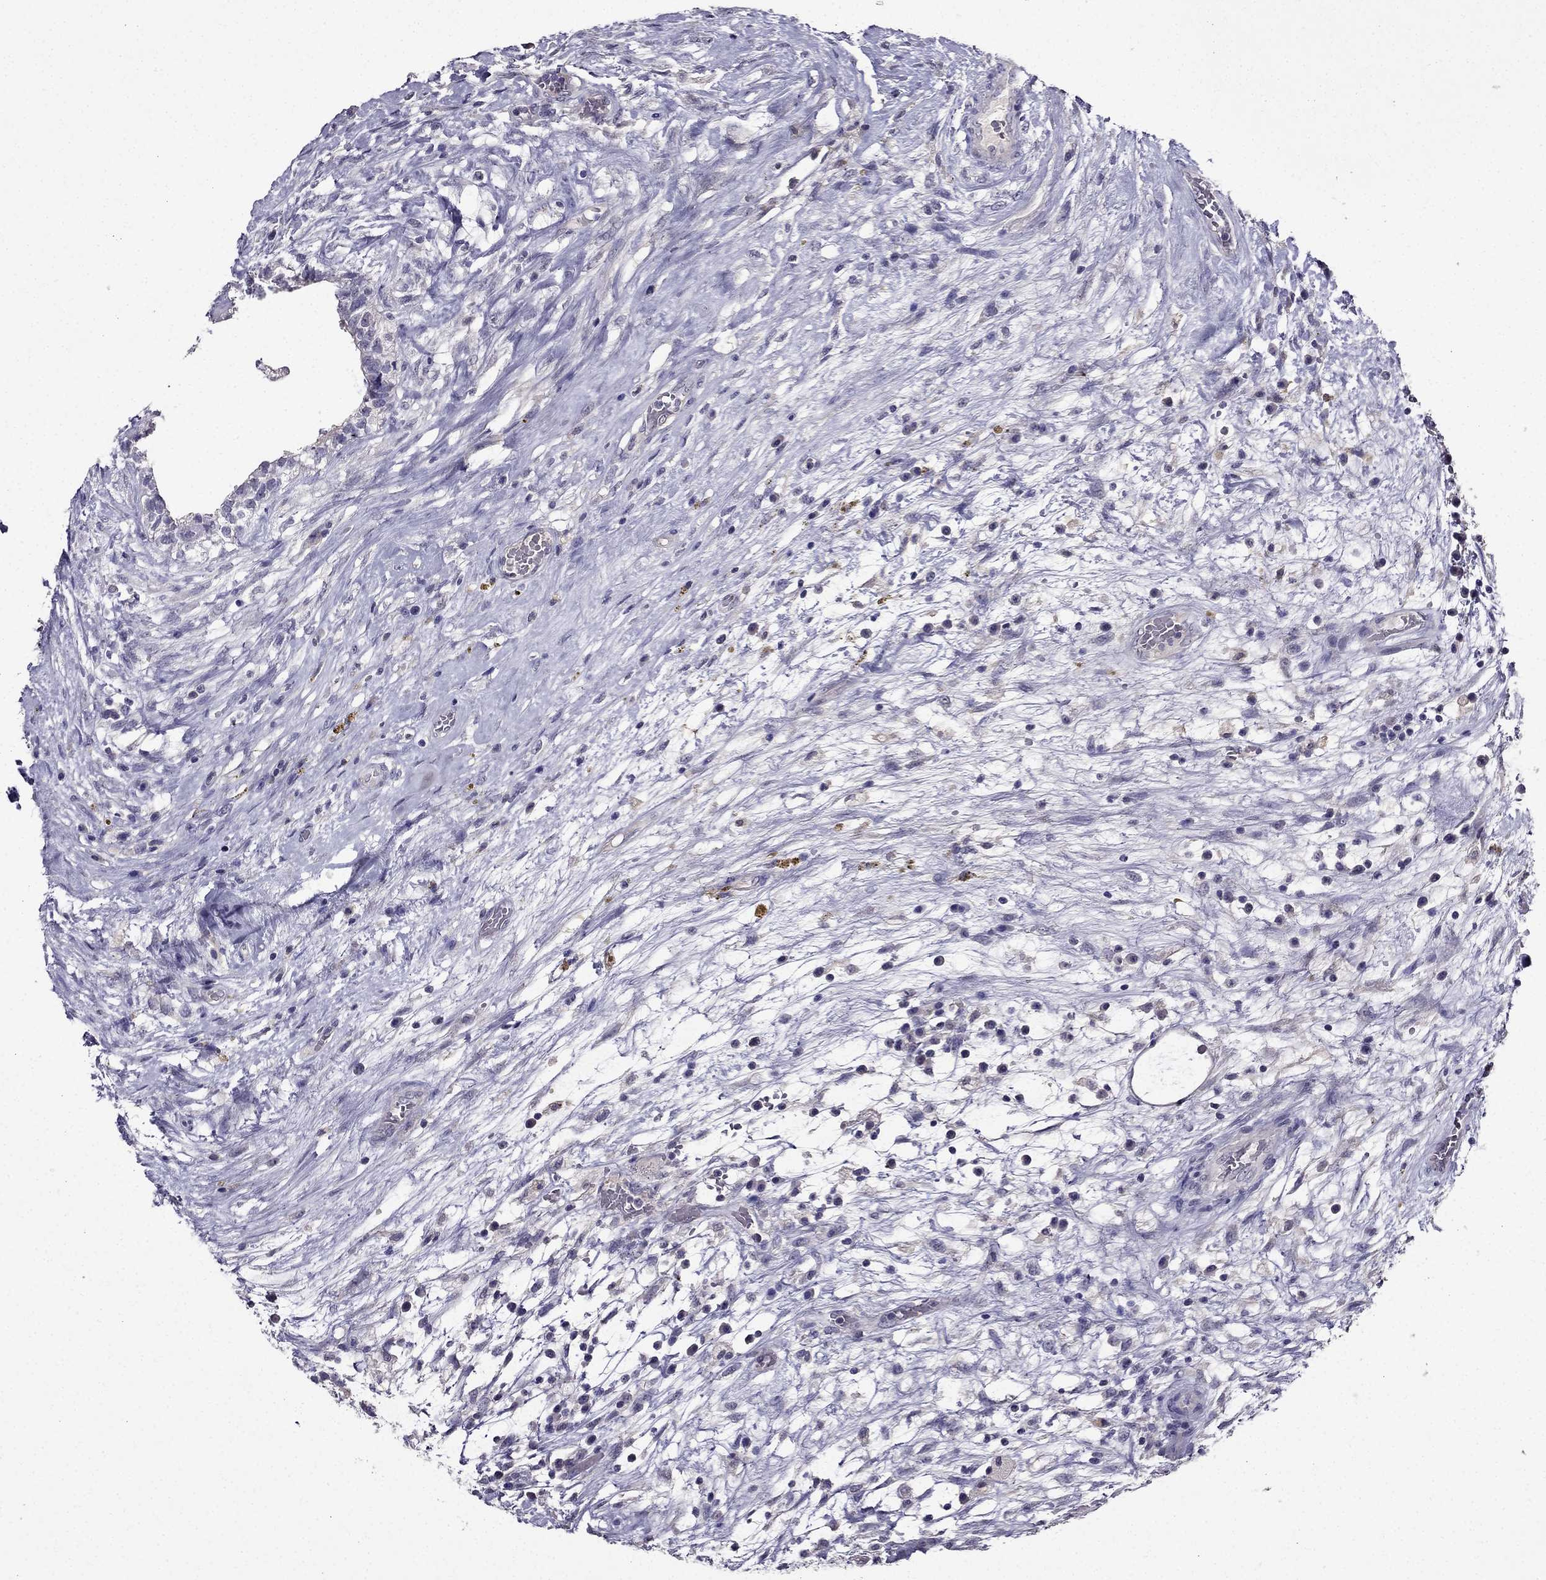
{"staining": {"intensity": "negative", "quantity": "none", "location": "none"}, "tissue": "testis cancer", "cell_type": "Tumor cells", "image_type": "cancer", "snomed": [{"axis": "morphology", "description": "Normal tissue, NOS"}, {"axis": "morphology", "description": "Carcinoma, Embryonal, NOS"}, {"axis": "topography", "description": "Testis"}, {"axis": "topography", "description": "Epididymis"}], "caption": "Tumor cells show no significant positivity in embryonal carcinoma (testis). Nuclei are stained in blue.", "gene": "DUSP15", "patient": {"sex": "male", "age": 32}}